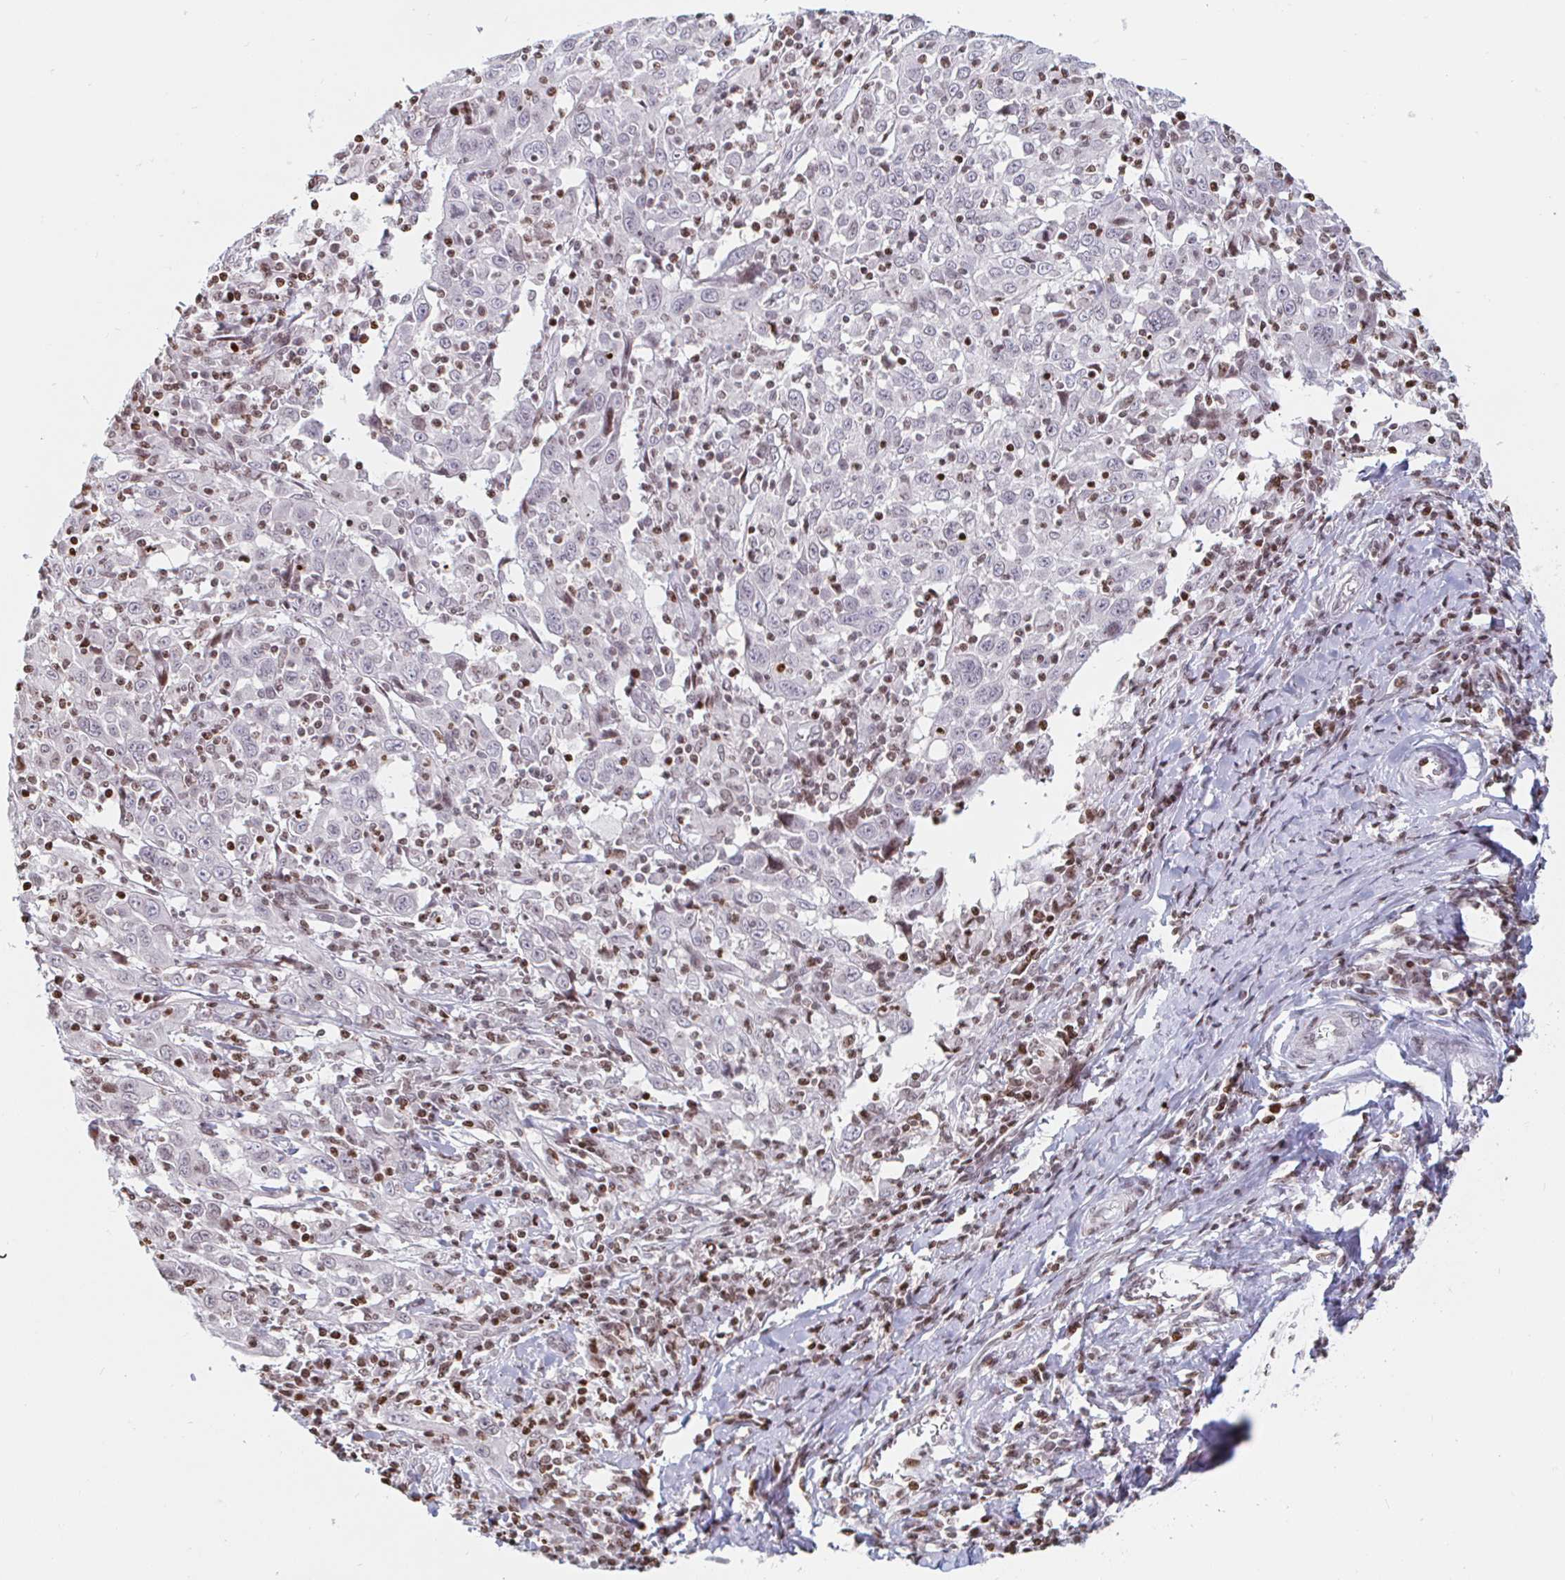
{"staining": {"intensity": "negative", "quantity": "none", "location": "none"}, "tissue": "cervical cancer", "cell_type": "Tumor cells", "image_type": "cancer", "snomed": [{"axis": "morphology", "description": "Squamous cell carcinoma, NOS"}, {"axis": "topography", "description": "Cervix"}], "caption": "This is an immunohistochemistry histopathology image of squamous cell carcinoma (cervical). There is no positivity in tumor cells.", "gene": "HOXC10", "patient": {"sex": "female", "age": 46}}